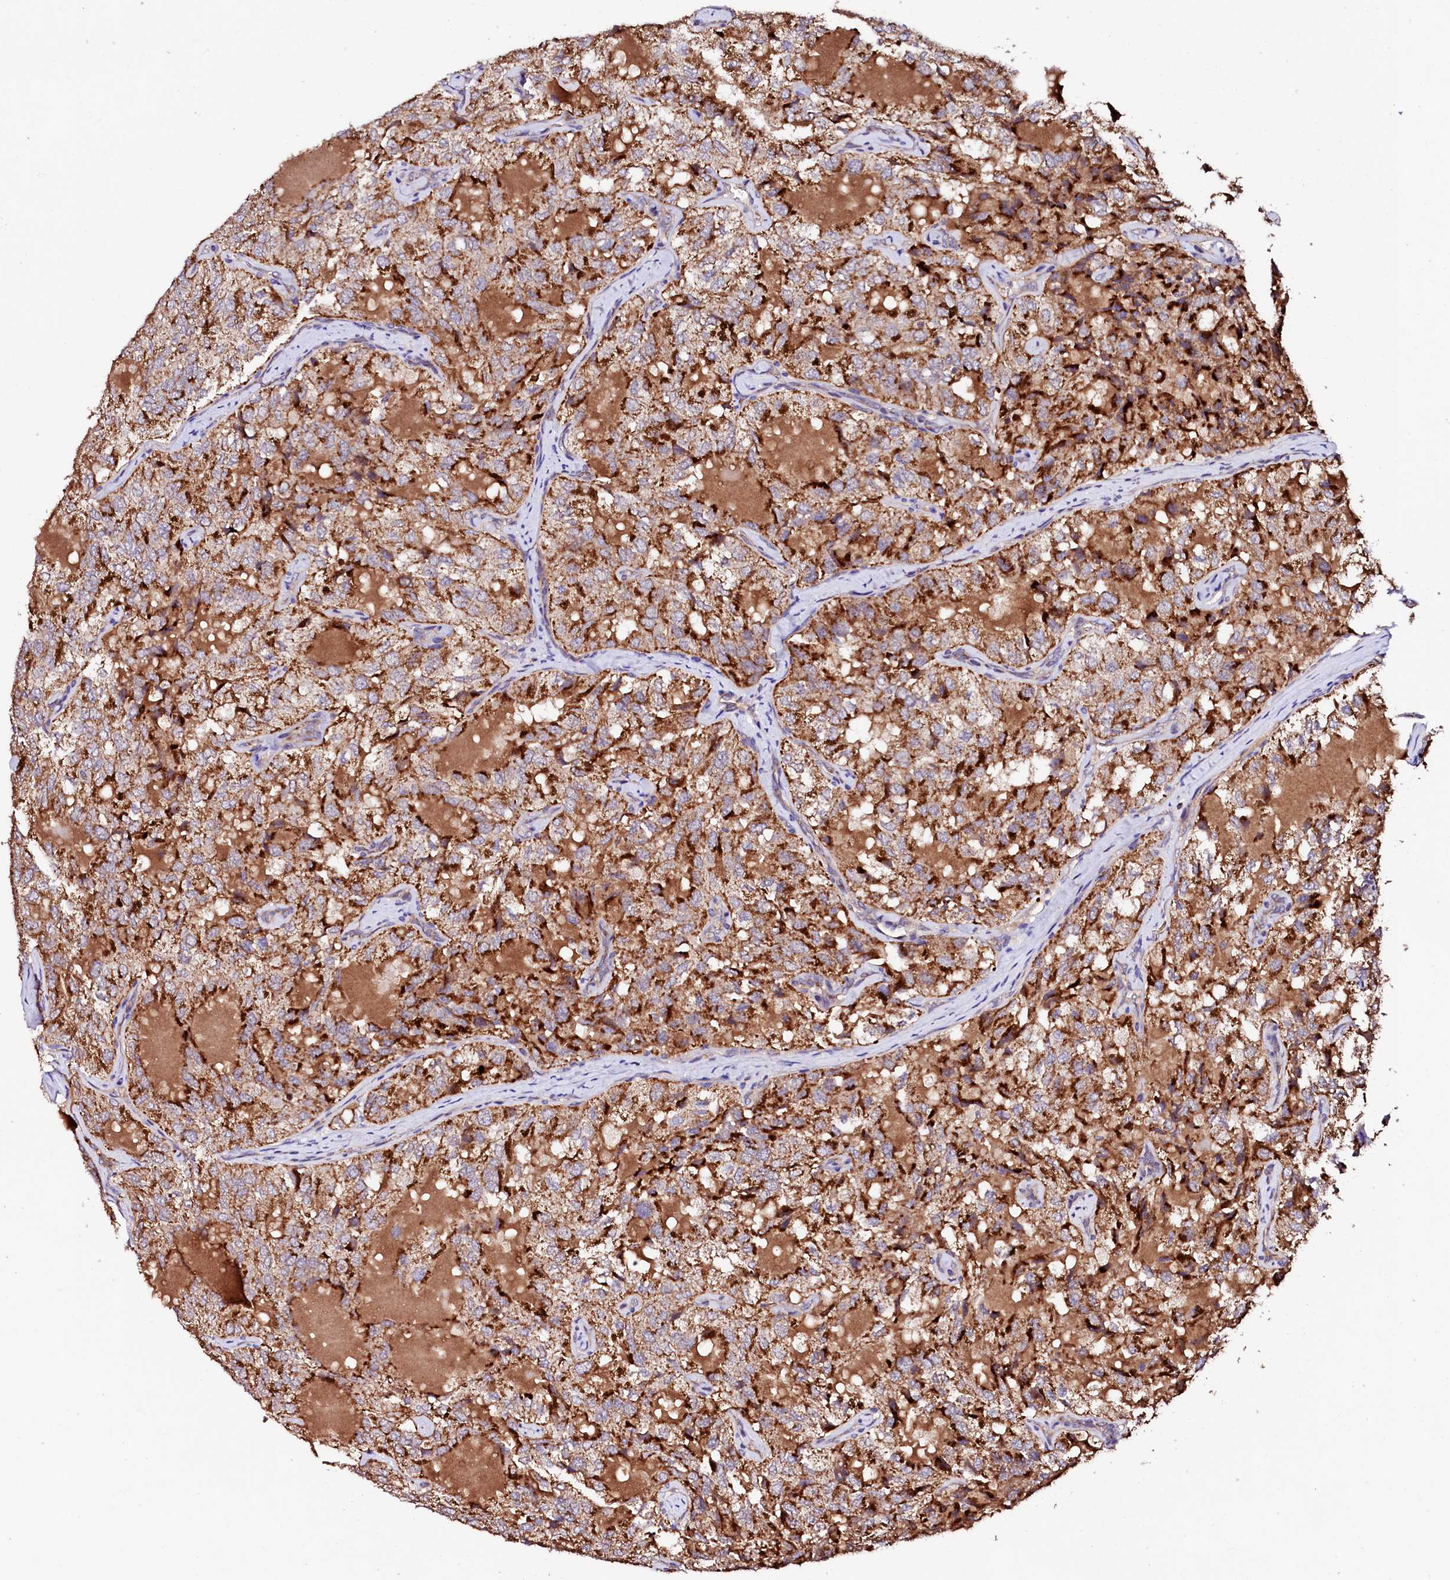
{"staining": {"intensity": "strong", "quantity": ">75%", "location": "cytoplasmic/membranous"}, "tissue": "thyroid cancer", "cell_type": "Tumor cells", "image_type": "cancer", "snomed": [{"axis": "morphology", "description": "Follicular adenoma carcinoma, NOS"}, {"axis": "topography", "description": "Thyroid gland"}], "caption": "Thyroid cancer (follicular adenoma carcinoma) stained with IHC exhibits strong cytoplasmic/membranous positivity in approximately >75% of tumor cells. (DAB (3,3'-diaminobenzidine) IHC, brown staining for protein, blue staining for nuclei).", "gene": "ST3GAL1", "patient": {"sex": "male", "age": 75}}